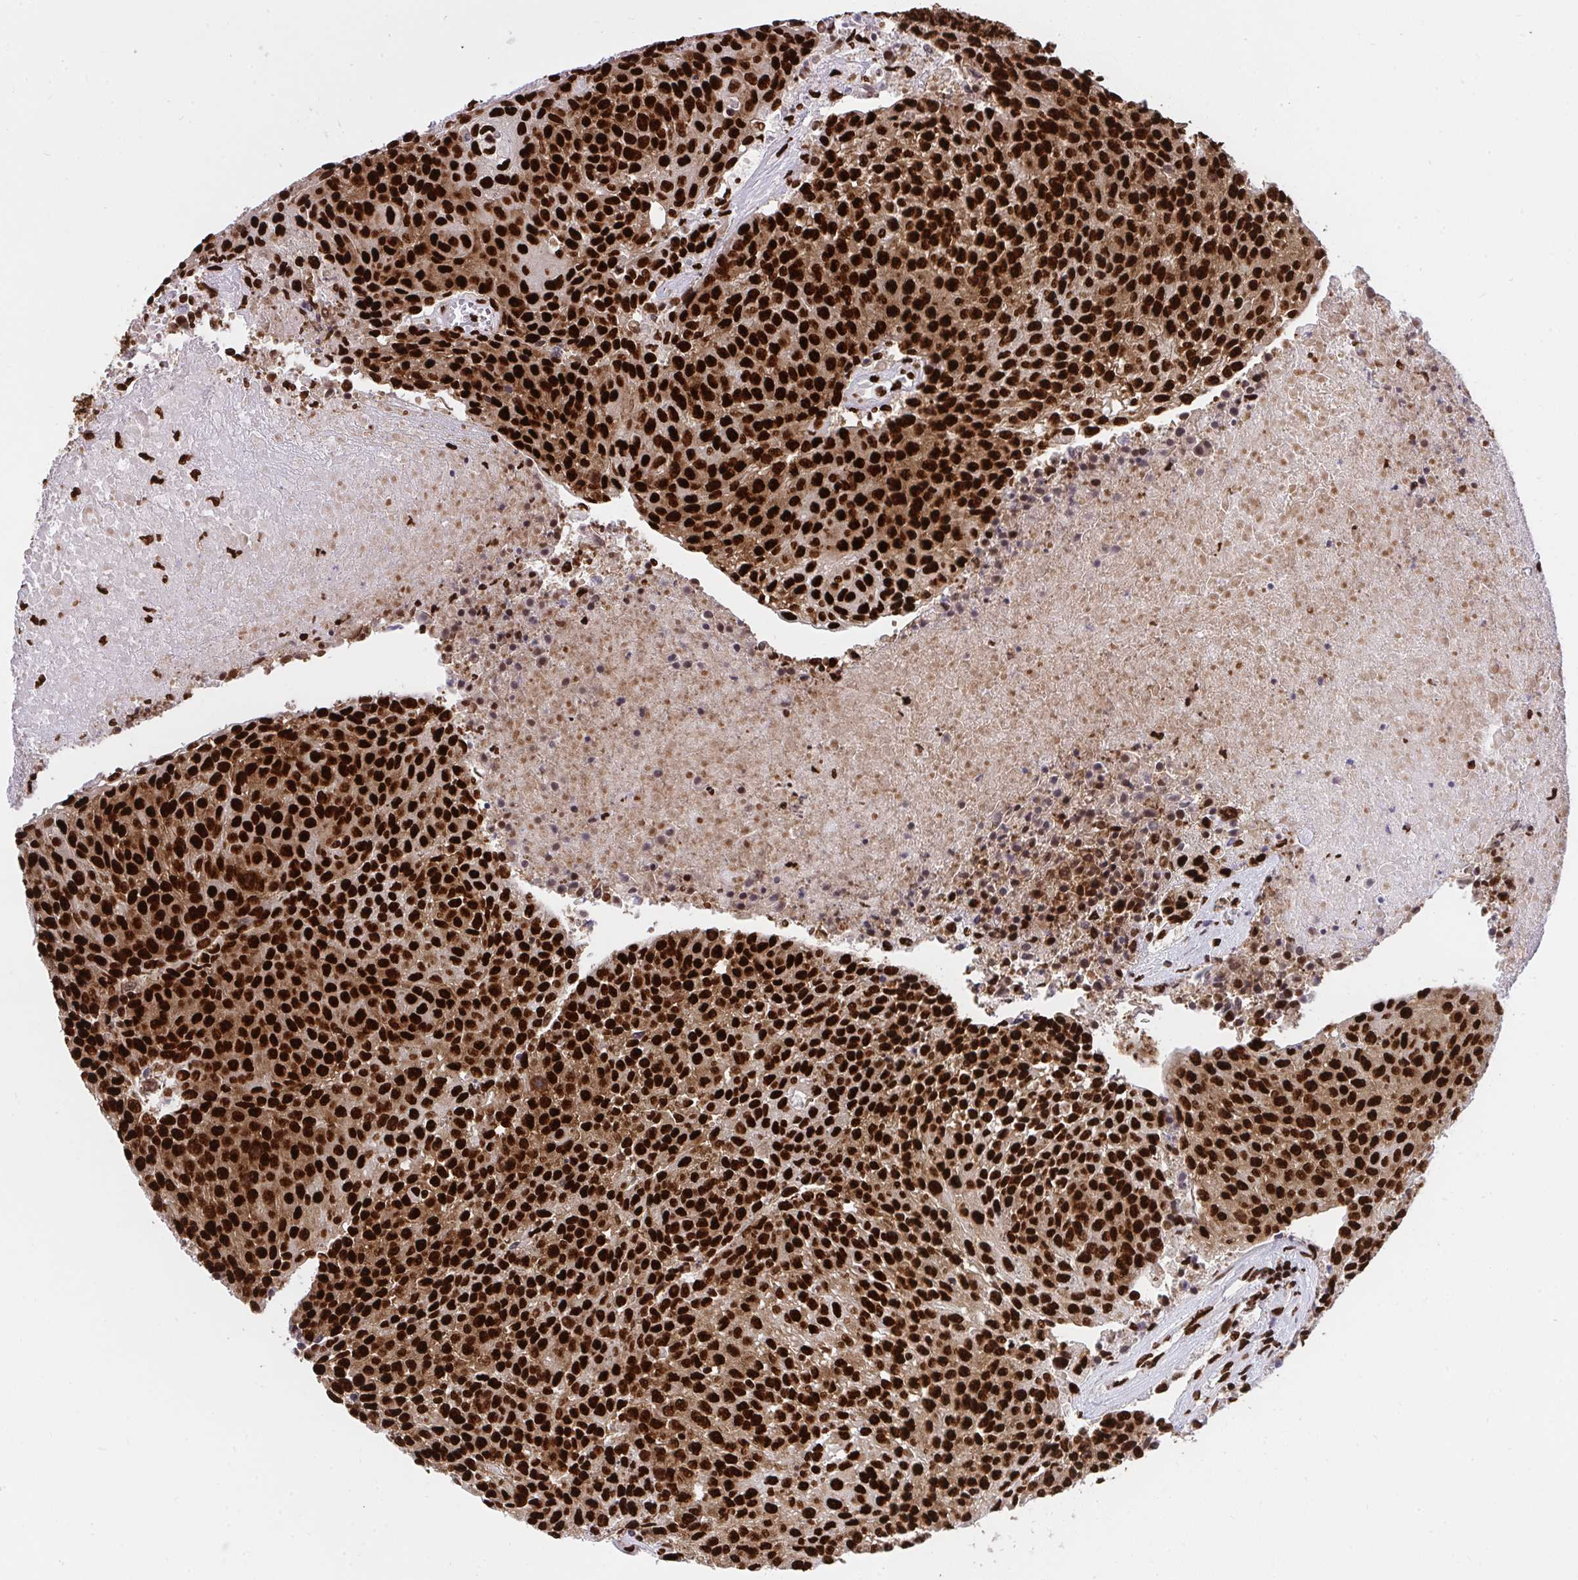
{"staining": {"intensity": "strong", "quantity": ">75%", "location": "cytoplasmic/membranous,nuclear"}, "tissue": "urothelial cancer", "cell_type": "Tumor cells", "image_type": "cancer", "snomed": [{"axis": "morphology", "description": "Urothelial carcinoma, High grade"}, {"axis": "topography", "description": "Urinary bladder"}], "caption": "This image reveals immunohistochemistry (IHC) staining of urothelial cancer, with high strong cytoplasmic/membranous and nuclear staining in about >75% of tumor cells.", "gene": "HNRNPL", "patient": {"sex": "female", "age": 85}}